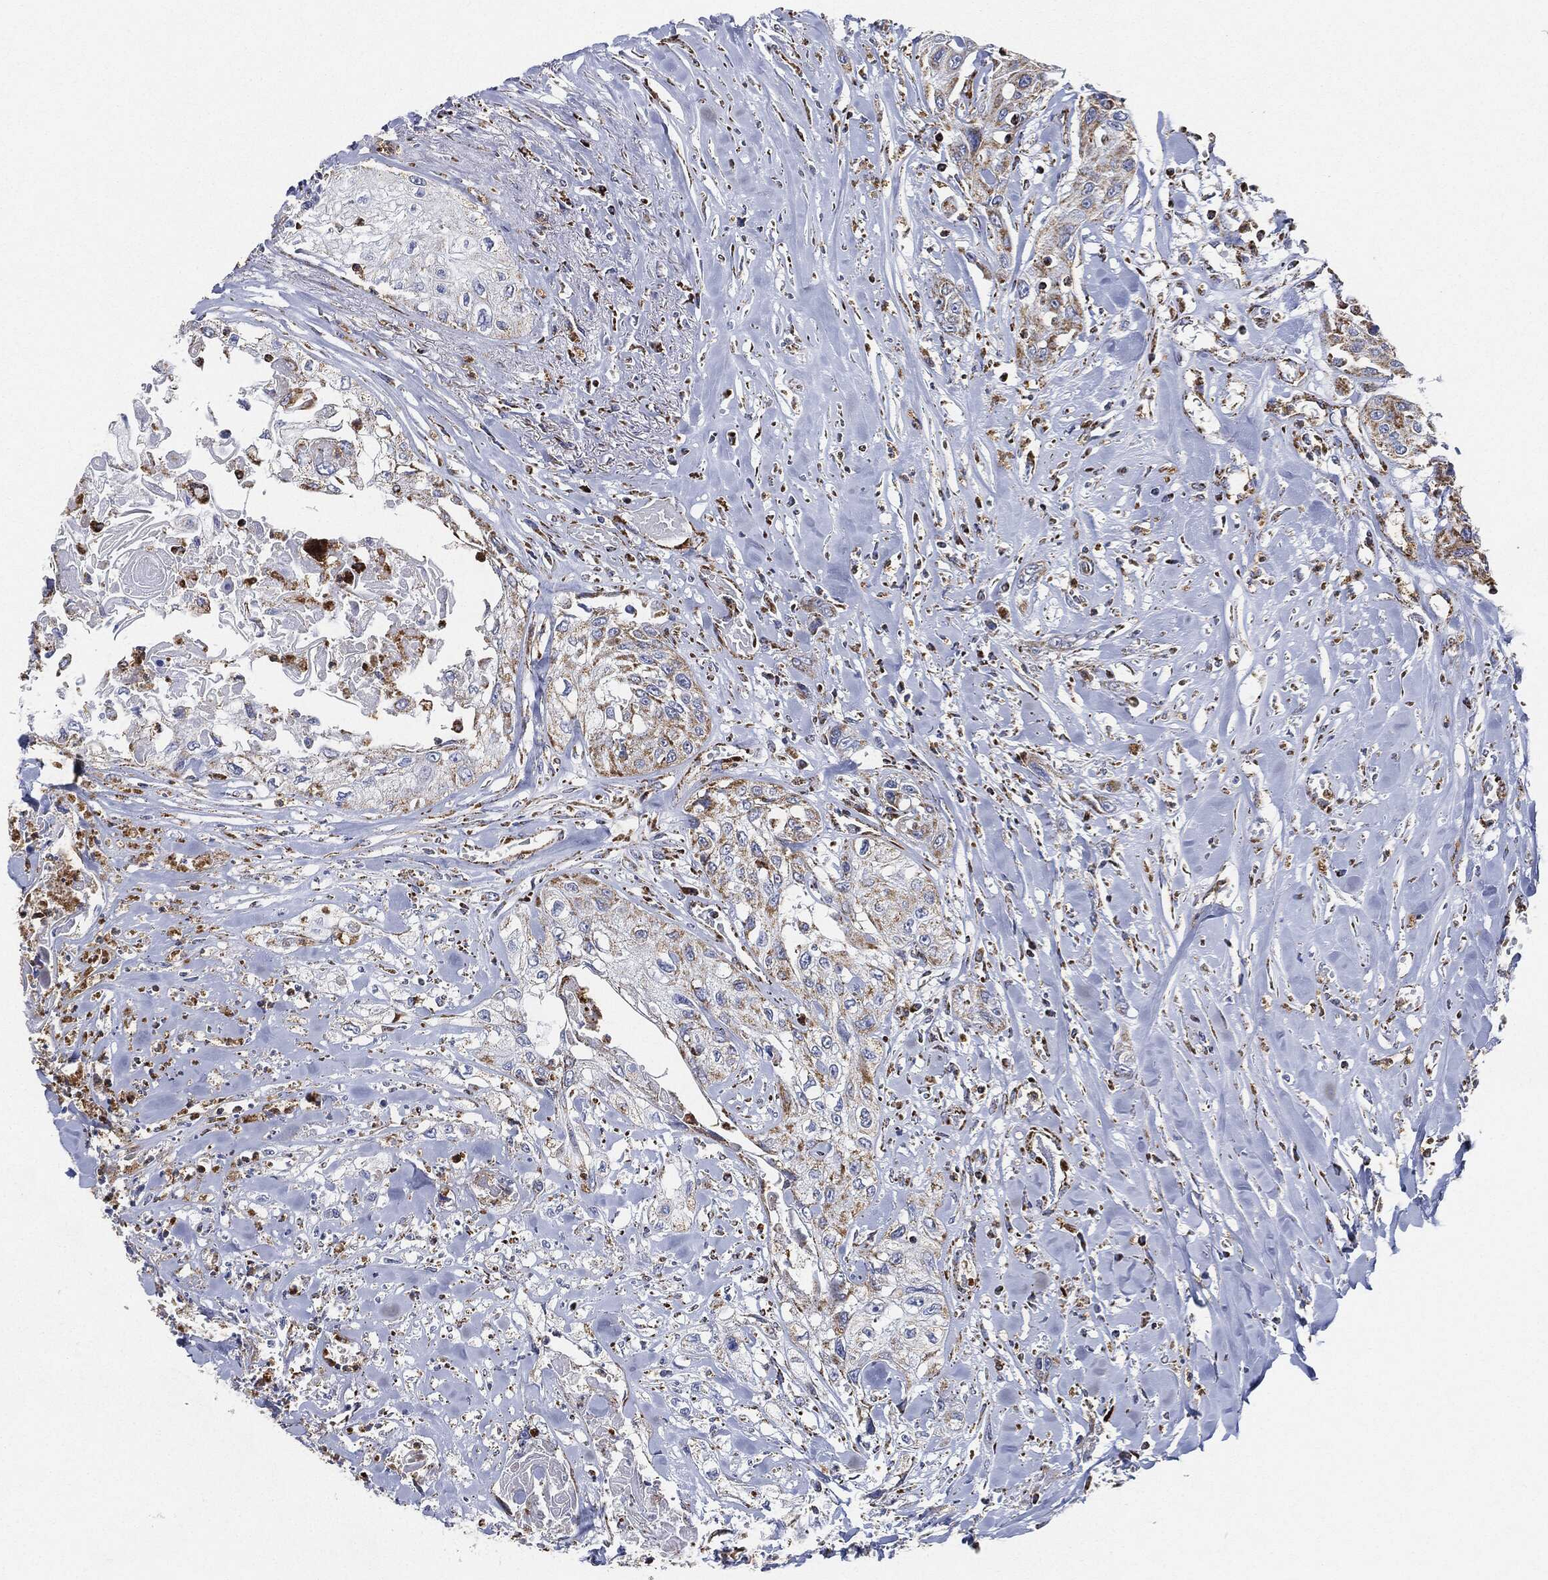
{"staining": {"intensity": "moderate", "quantity": "<25%", "location": "cytoplasmic/membranous"}, "tissue": "head and neck cancer", "cell_type": "Tumor cells", "image_type": "cancer", "snomed": [{"axis": "morphology", "description": "Normal tissue, NOS"}, {"axis": "morphology", "description": "Squamous cell carcinoma, NOS"}, {"axis": "topography", "description": "Oral tissue"}, {"axis": "topography", "description": "Peripheral nerve tissue"}, {"axis": "topography", "description": "Head-Neck"}], "caption": "Moderate cytoplasmic/membranous positivity for a protein is appreciated in about <25% of tumor cells of head and neck cancer using immunohistochemistry (IHC).", "gene": "CAPN15", "patient": {"sex": "female", "age": 59}}